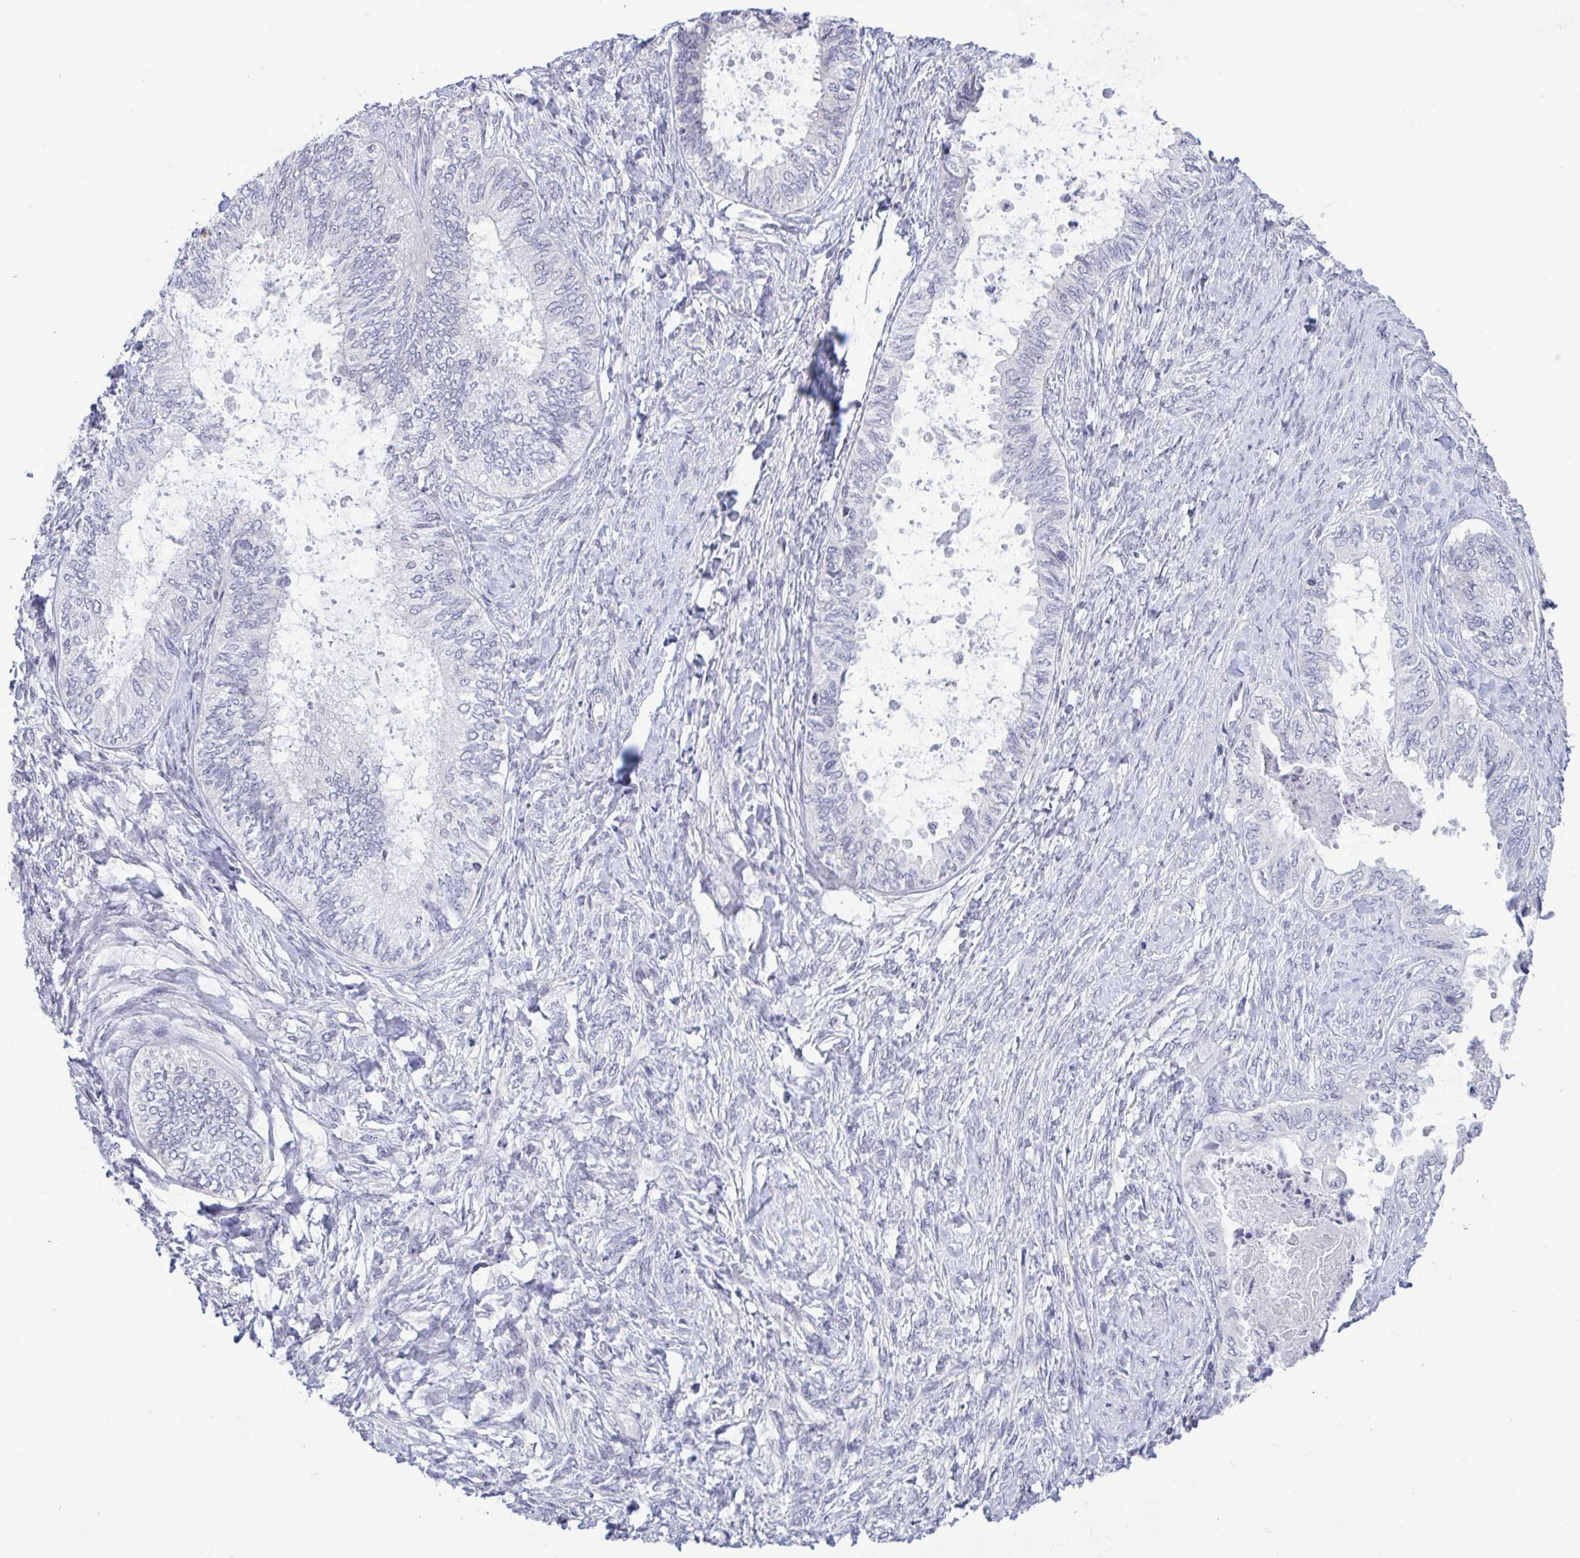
{"staining": {"intensity": "negative", "quantity": "none", "location": "none"}, "tissue": "ovarian cancer", "cell_type": "Tumor cells", "image_type": "cancer", "snomed": [{"axis": "morphology", "description": "Carcinoma, endometroid"}, {"axis": "topography", "description": "Ovary"}], "caption": "Immunohistochemistry (IHC) of human endometroid carcinoma (ovarian) demonstrates no staining in tumor cells. (Brightfield microscopy of DAB (3,3'-diaminobenzidine) immunohistochemistry at high magnification).", "gene": "ARPP19", "patient": {"sex": "female", "age": 70}}